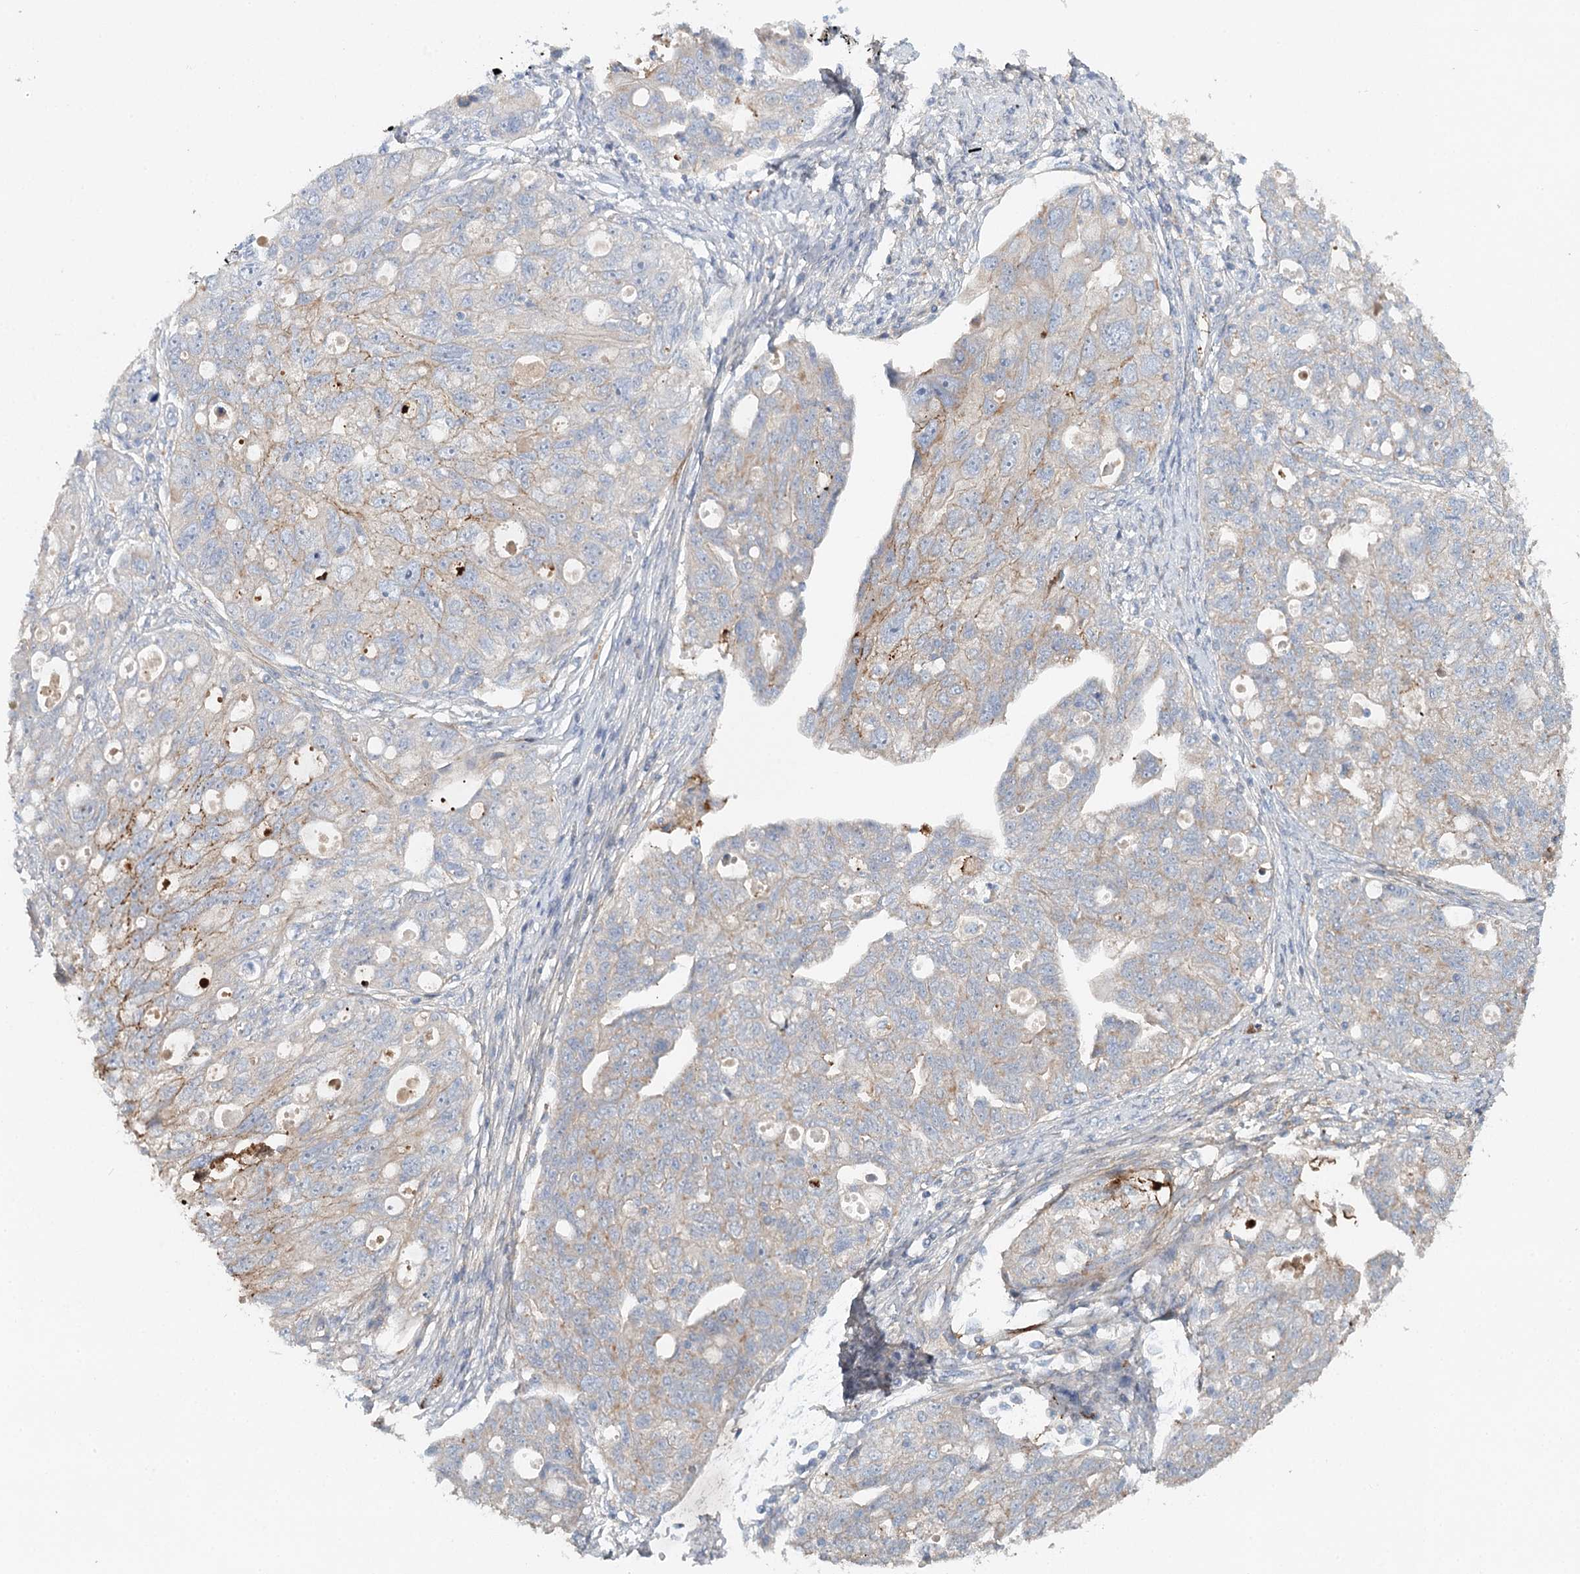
{"staining": {"intensity": "weak", "quantity": "<25%", "location": "cytoplasmic/membranous"}, "tissue": "ovarian cancer", "cell_type": "Tumor cells", "image_type": "cancer", "snomed": [{"axis": "morphology", "description": "Carcinoma, NOS"}, {"axis": "morphology", "description": "Cystadenocarcinoma, serous, NOS"}, {"axis": "topography", "description": "Ovary"}], "caption": "An immunohistochemistry histopathology image of serous cystadenocarcinoma (ovarian) is shown. There is no staining in tumor cells of serous cystadenocarcinoma (ovarian).", "gene": "ALKBH8", "patient": {"sex": "female", "age": 69}}